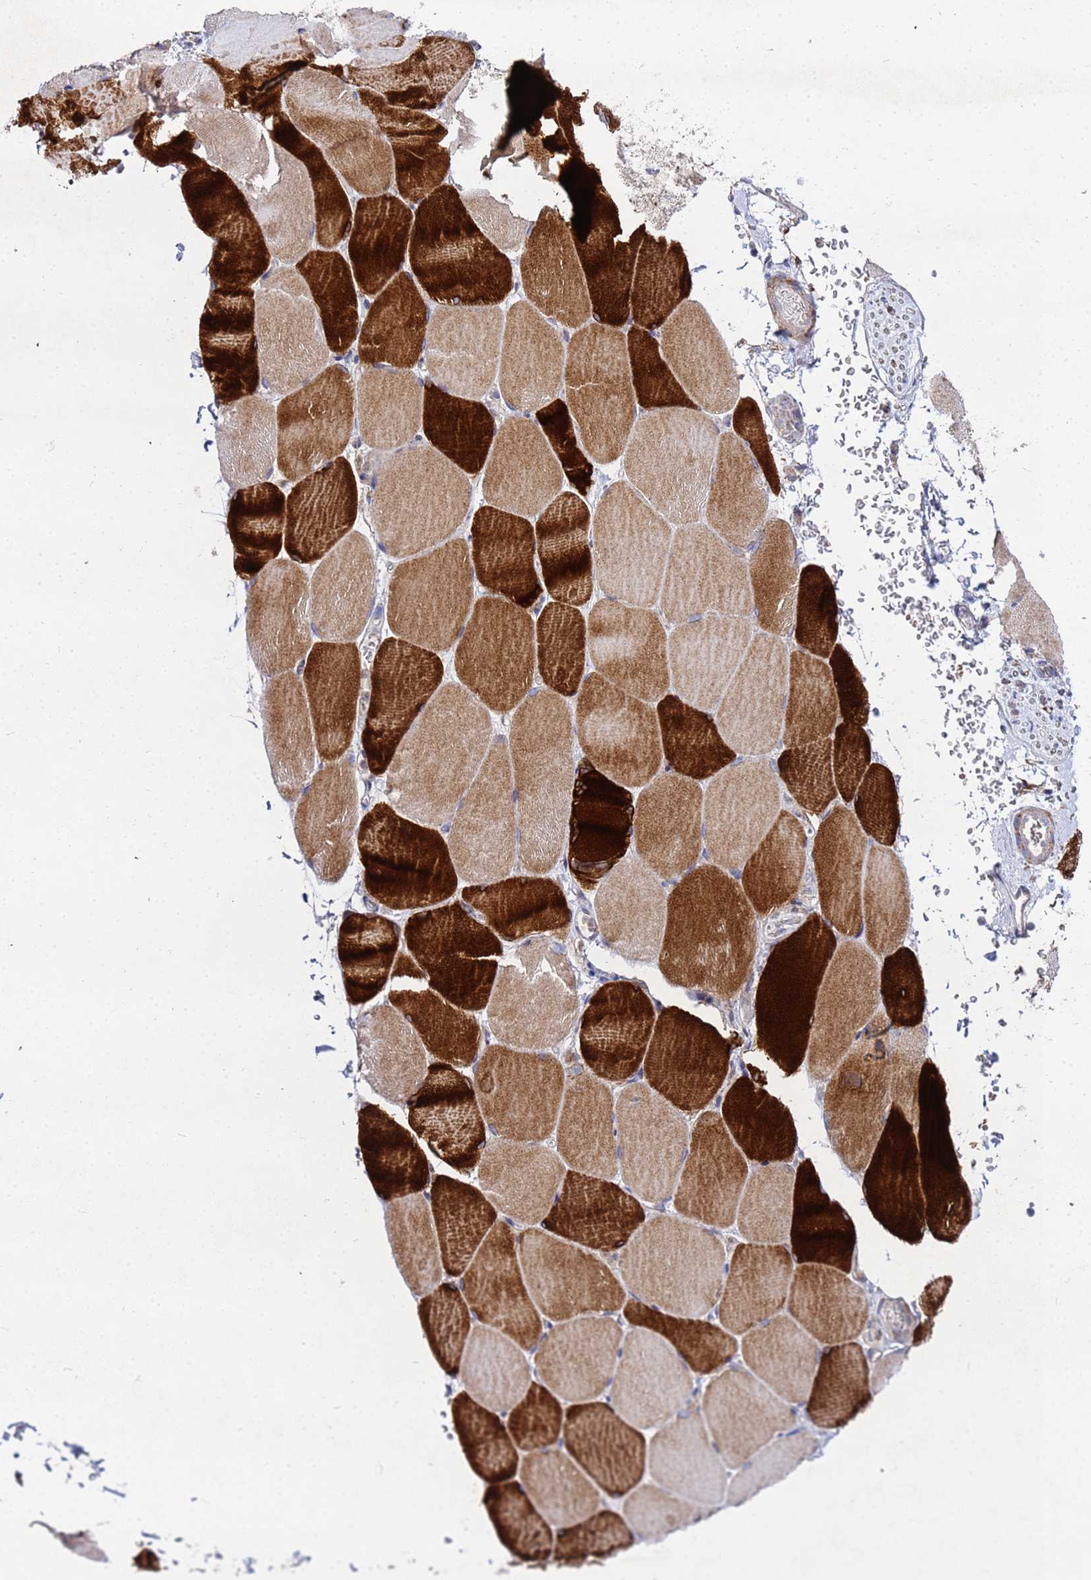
{"staining": {"intensity": "strong", "quantity": "25%-75%", "location": "cytoplasmic/membranous"}, "tissue": "skeletal muscle", "cell_type": "Myocytes", "image_type": "normal", "snomed": [{"axis": "morphology", "description": "Normal tissue, NOS"}, {"axis": "topography", "description": "Skeletal muscle"}, {"axis": "topography", "description": "Parathyroid gland"}], "caption": "Myocytes reveal strong cytoplasmic/membranous staining in approximately 25%-75% of cells in normal skeletal muscle.", "gene": "FAHD2A", "patient": {"sex": "female", "age": 37}}